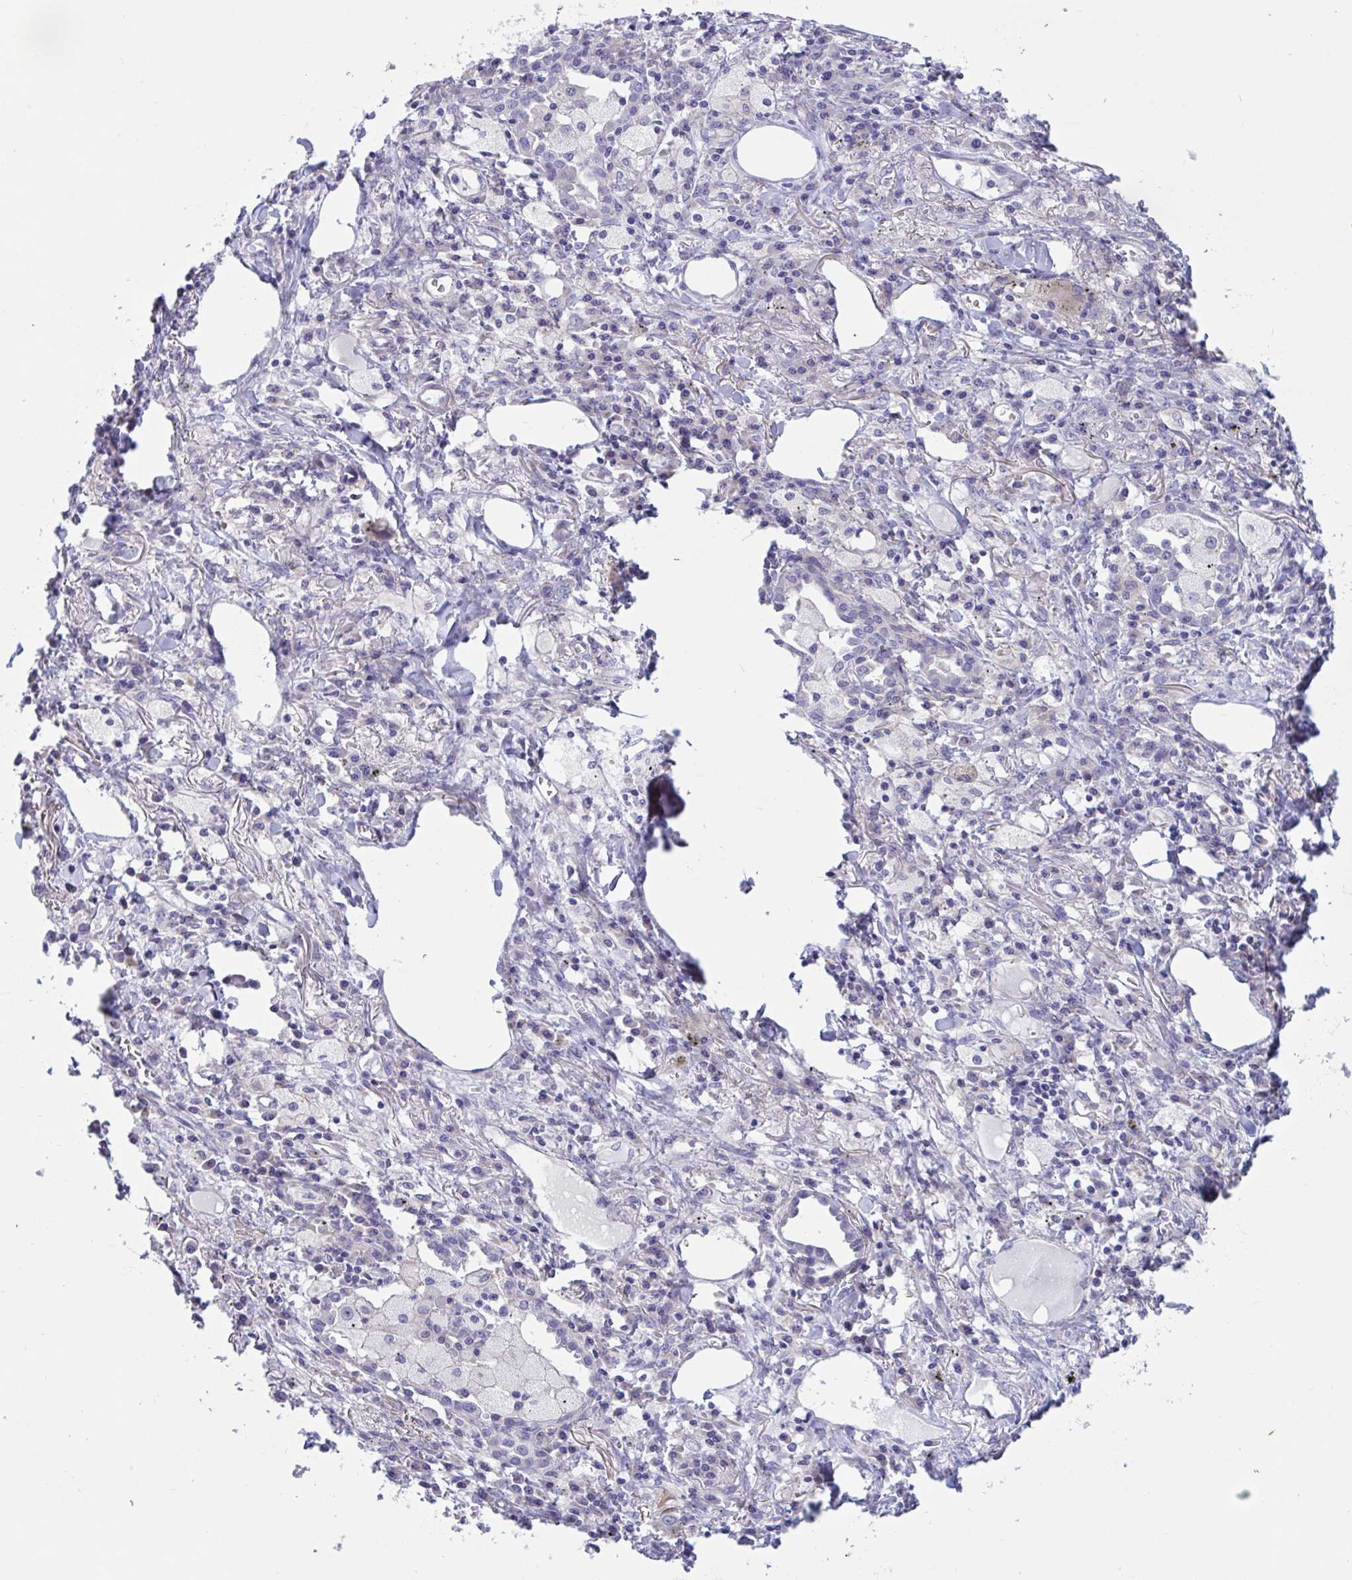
{"staining": {"intensity": "negative", "quantity": "none", "location": "none"}, "tissue": "lung cancer", "cell_type": "Tumor cells", "image_type": "cancer", "snomed": [{"axis": "morphology", "description": "Squamous cell carcinoma, NOS"}, {"axis": "topography", "description": "Lung"}], "caption": "This is an IHC image of lung cancer. There is no staining in tumor cells.", "gene": "OXLD1", "patient": {"sex": "male", "age": 74}}